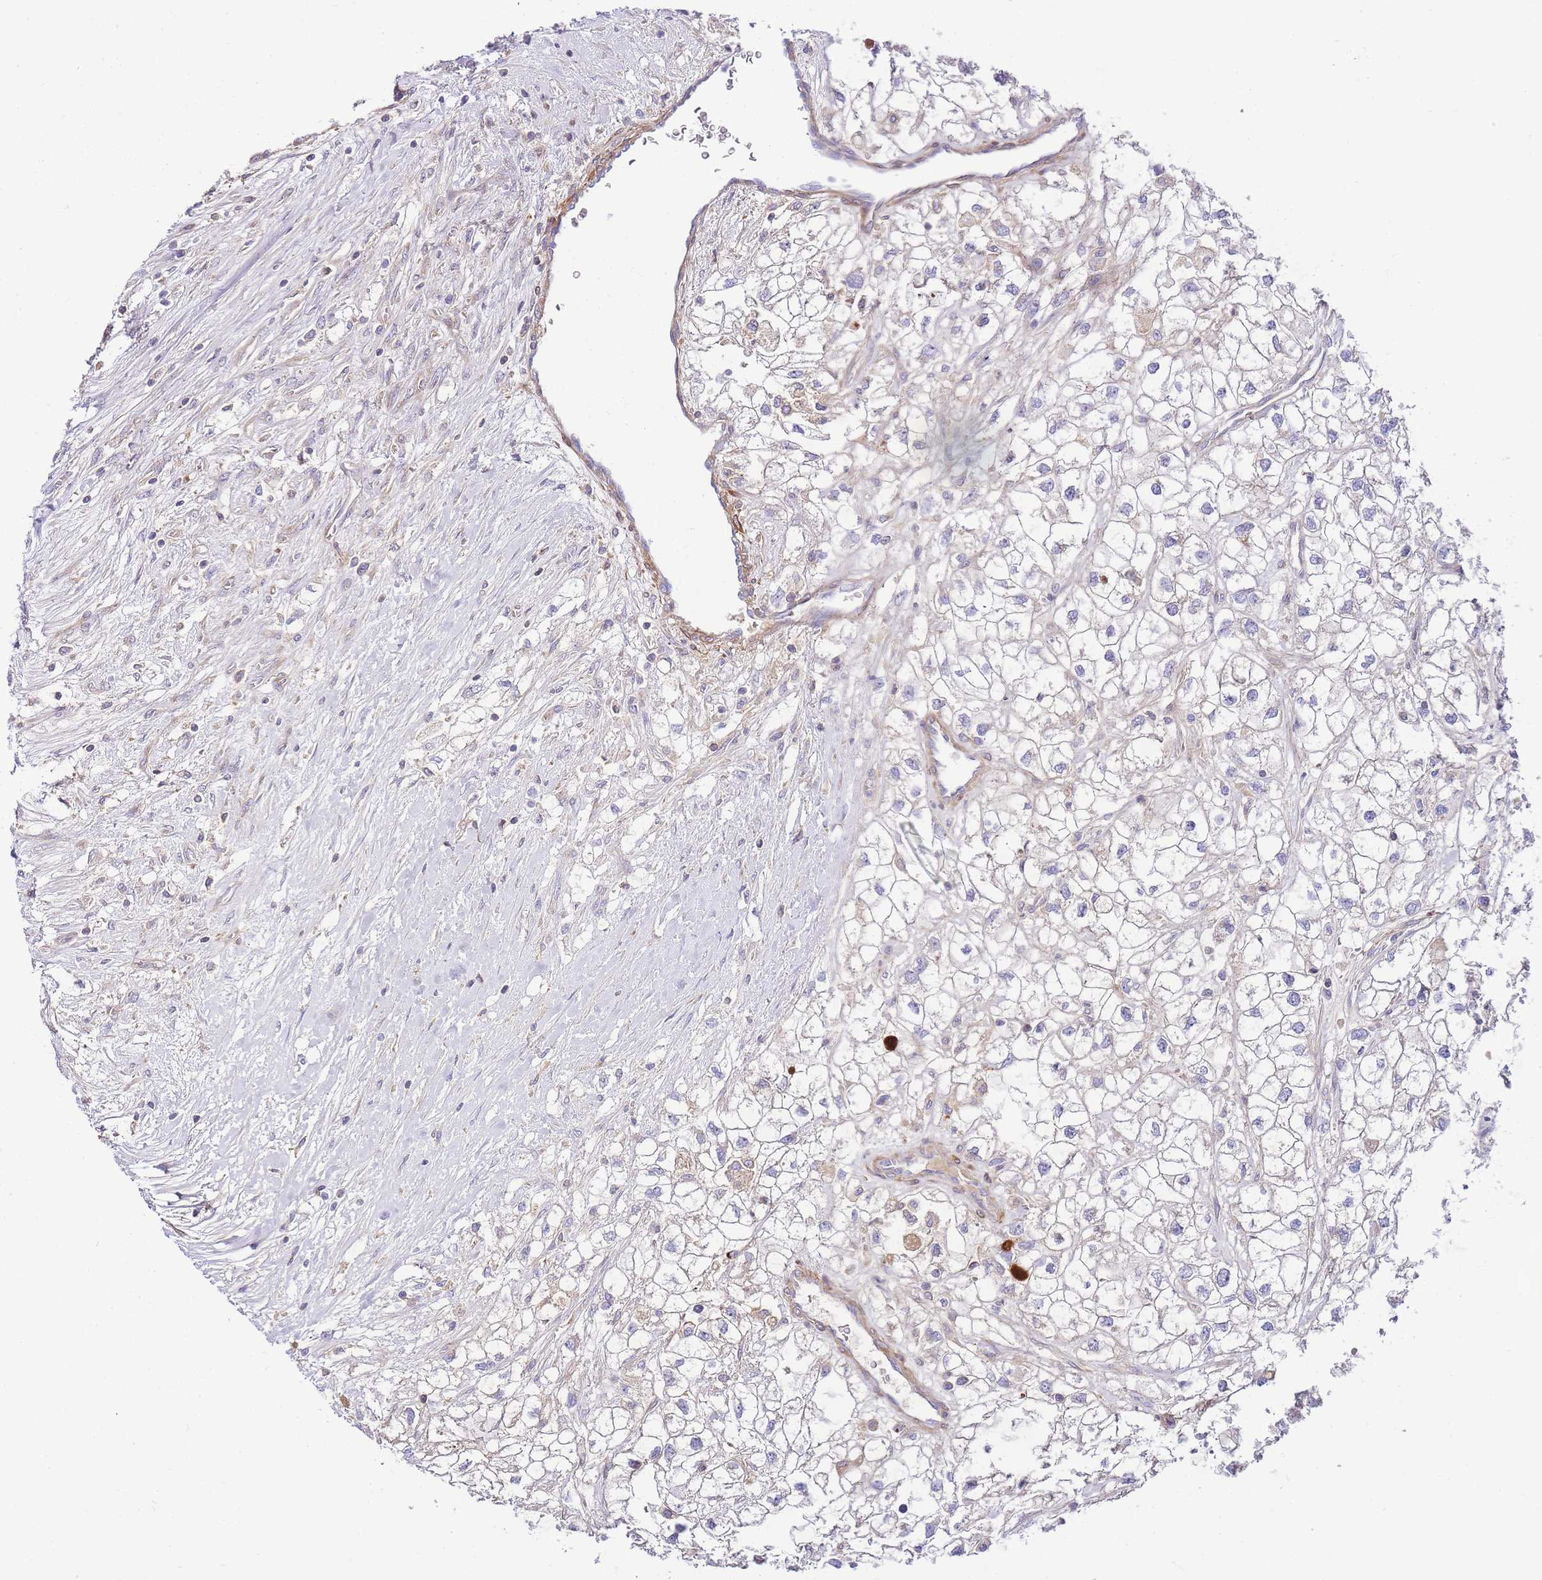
{"staining": {"intensity": "negative", "quantity": "none", "location": "none"}, "tissue": "renal cancer", "cell_type": "Tumor cells", "image_type": "cancer", "snomed": [{"axis": "morphology", "description": "Adenocarcinoma, NOS"}, {"axis": "topography", "description": "Kidney"}], "caption": "IHC histopathology image of neoplastic tissue: renal cancer stained with DAB shows no significant protein staining in tumor cells.", "gene": "FBN3", "patient": {"sex": "male", "age": 59}}